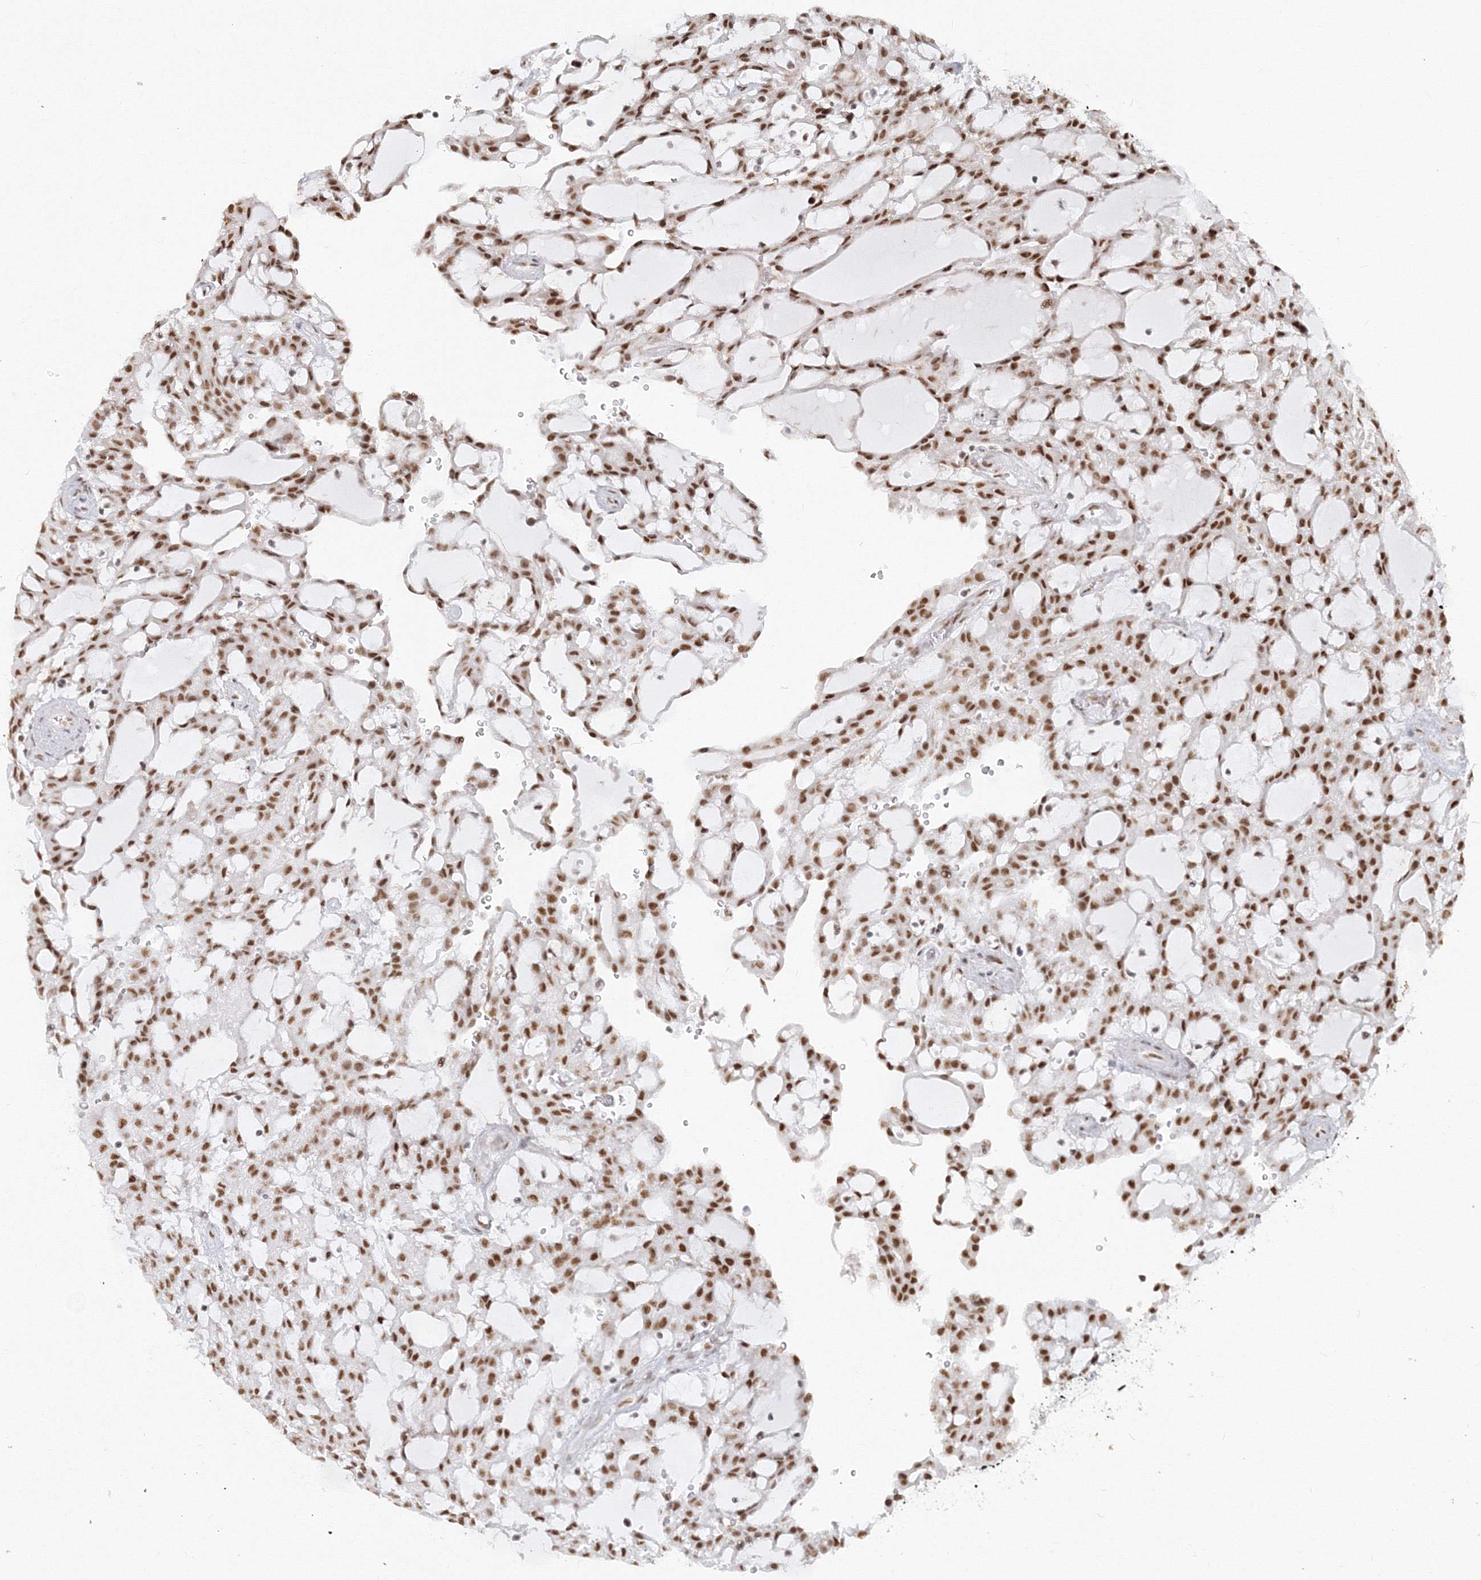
{"staining": {"intensity": "strong", "quantity": ">75%", "location": "nuclear"}, "tissue": "renal cancer", "cell_type": "Tumor cells", "image_type": "cancer", "snomed": [{"axis": "morphology", "description": "Adenocarcinoma, NOS"}, {"axis": "topography", "description": "Kidney"}], "caption": "Renal cancer (adenocarcinoma) was stained to show a protein in brown. There is high levels of strong nuclear staining in about >75% of tumor cells.", "gene": "PPP4R2", "patient": {"sex": "male", "age": 63}}